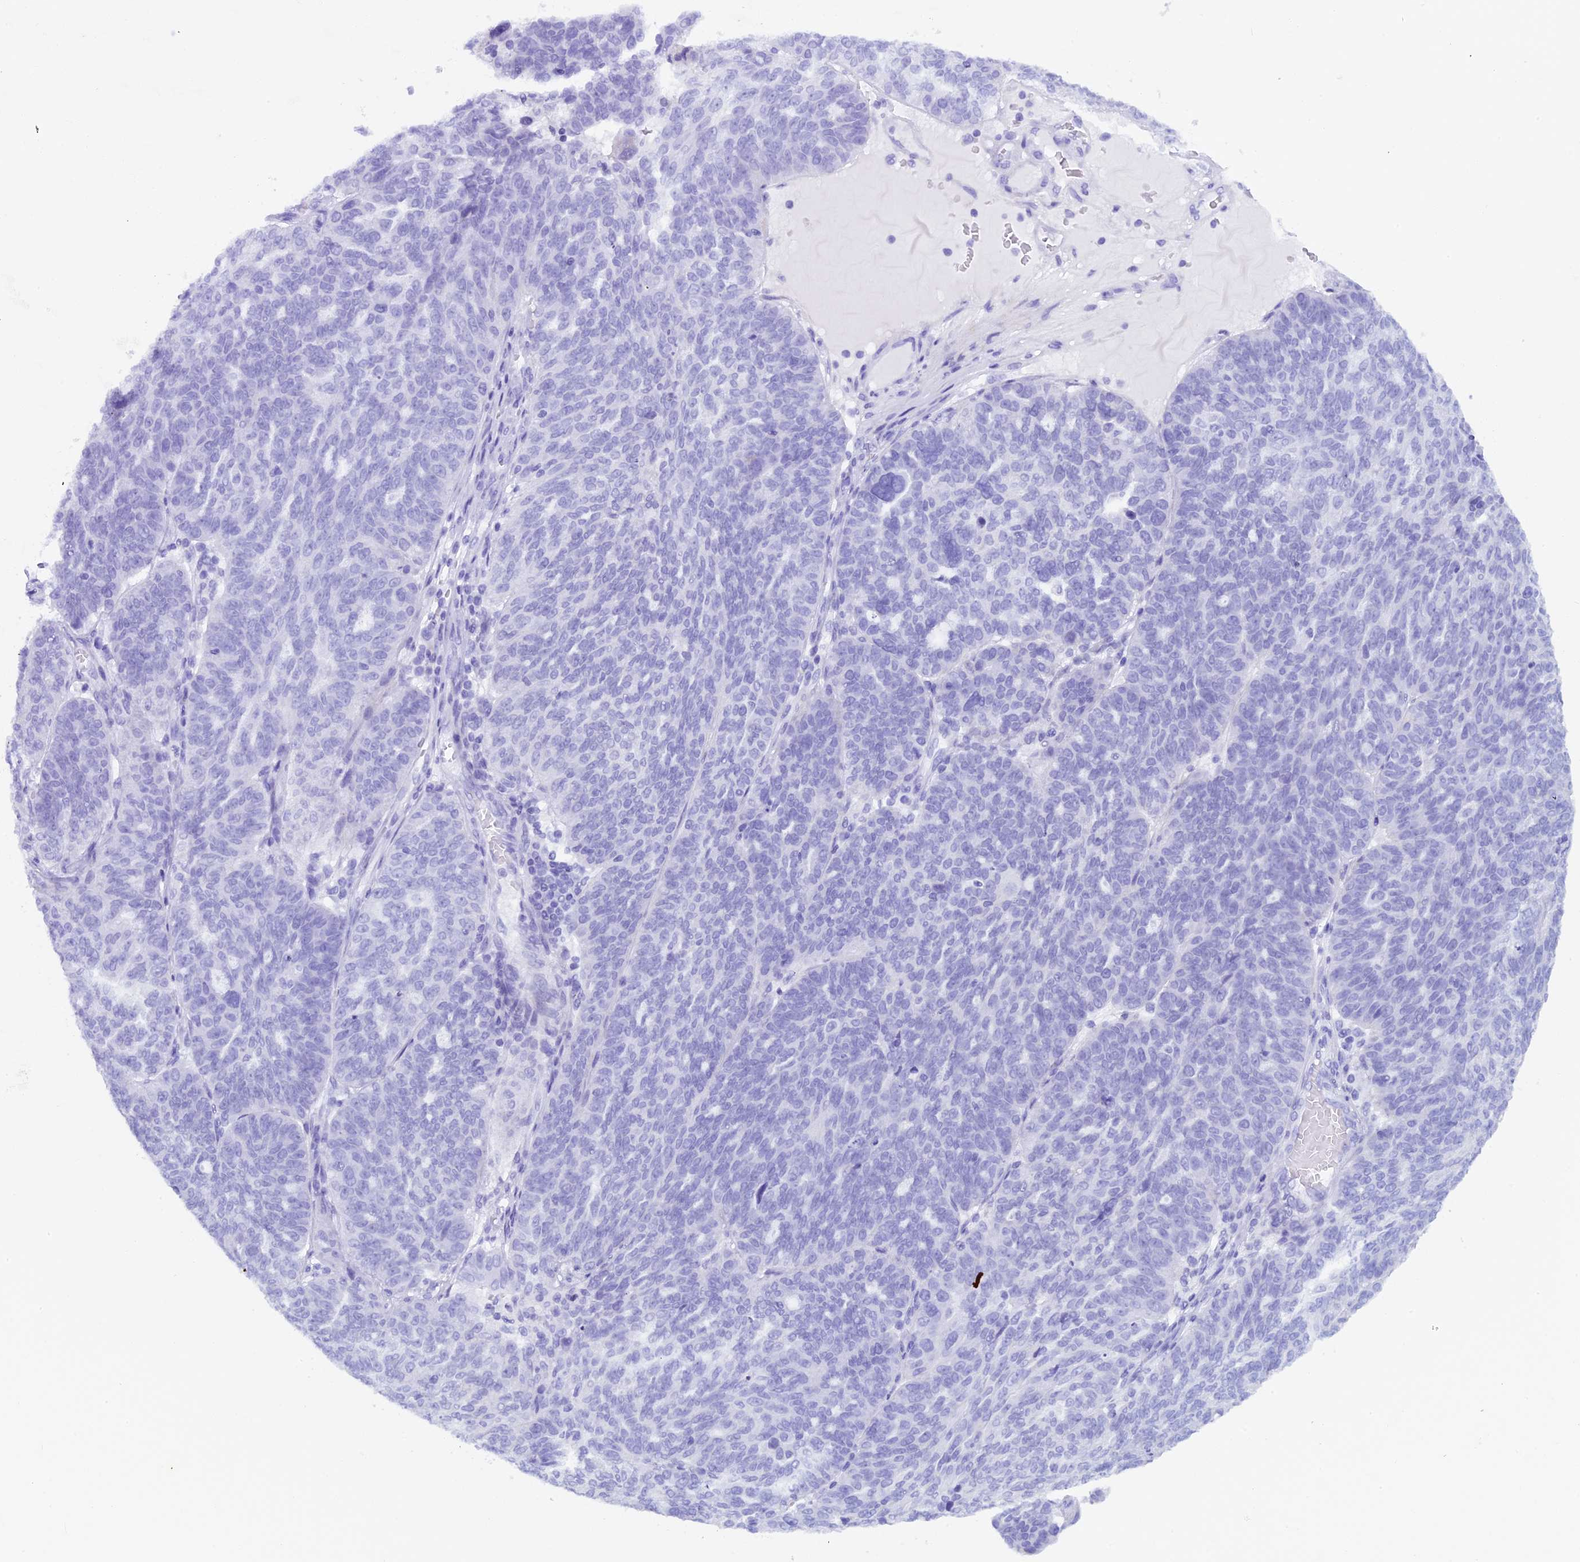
{"staining": {"intensity": "negative", "quantity": "none", "location": "none"}, "tissue": "ovarian cancer", "cell_type": "Tumor cells", "image_type": "cancer", "snomed": [{"axis": "morphology", "description": "Cystadenocarcinoma, serous, NOS"}, {"axis": "topography", "description": "Ovary"}], "caption": "Immunohistochemical staining of ovarian serous cystadenocarcinoma shows no significant positivity in tumor cells.", "gene": "RTTN", "patient": {"sex": "female", "age": 59}}